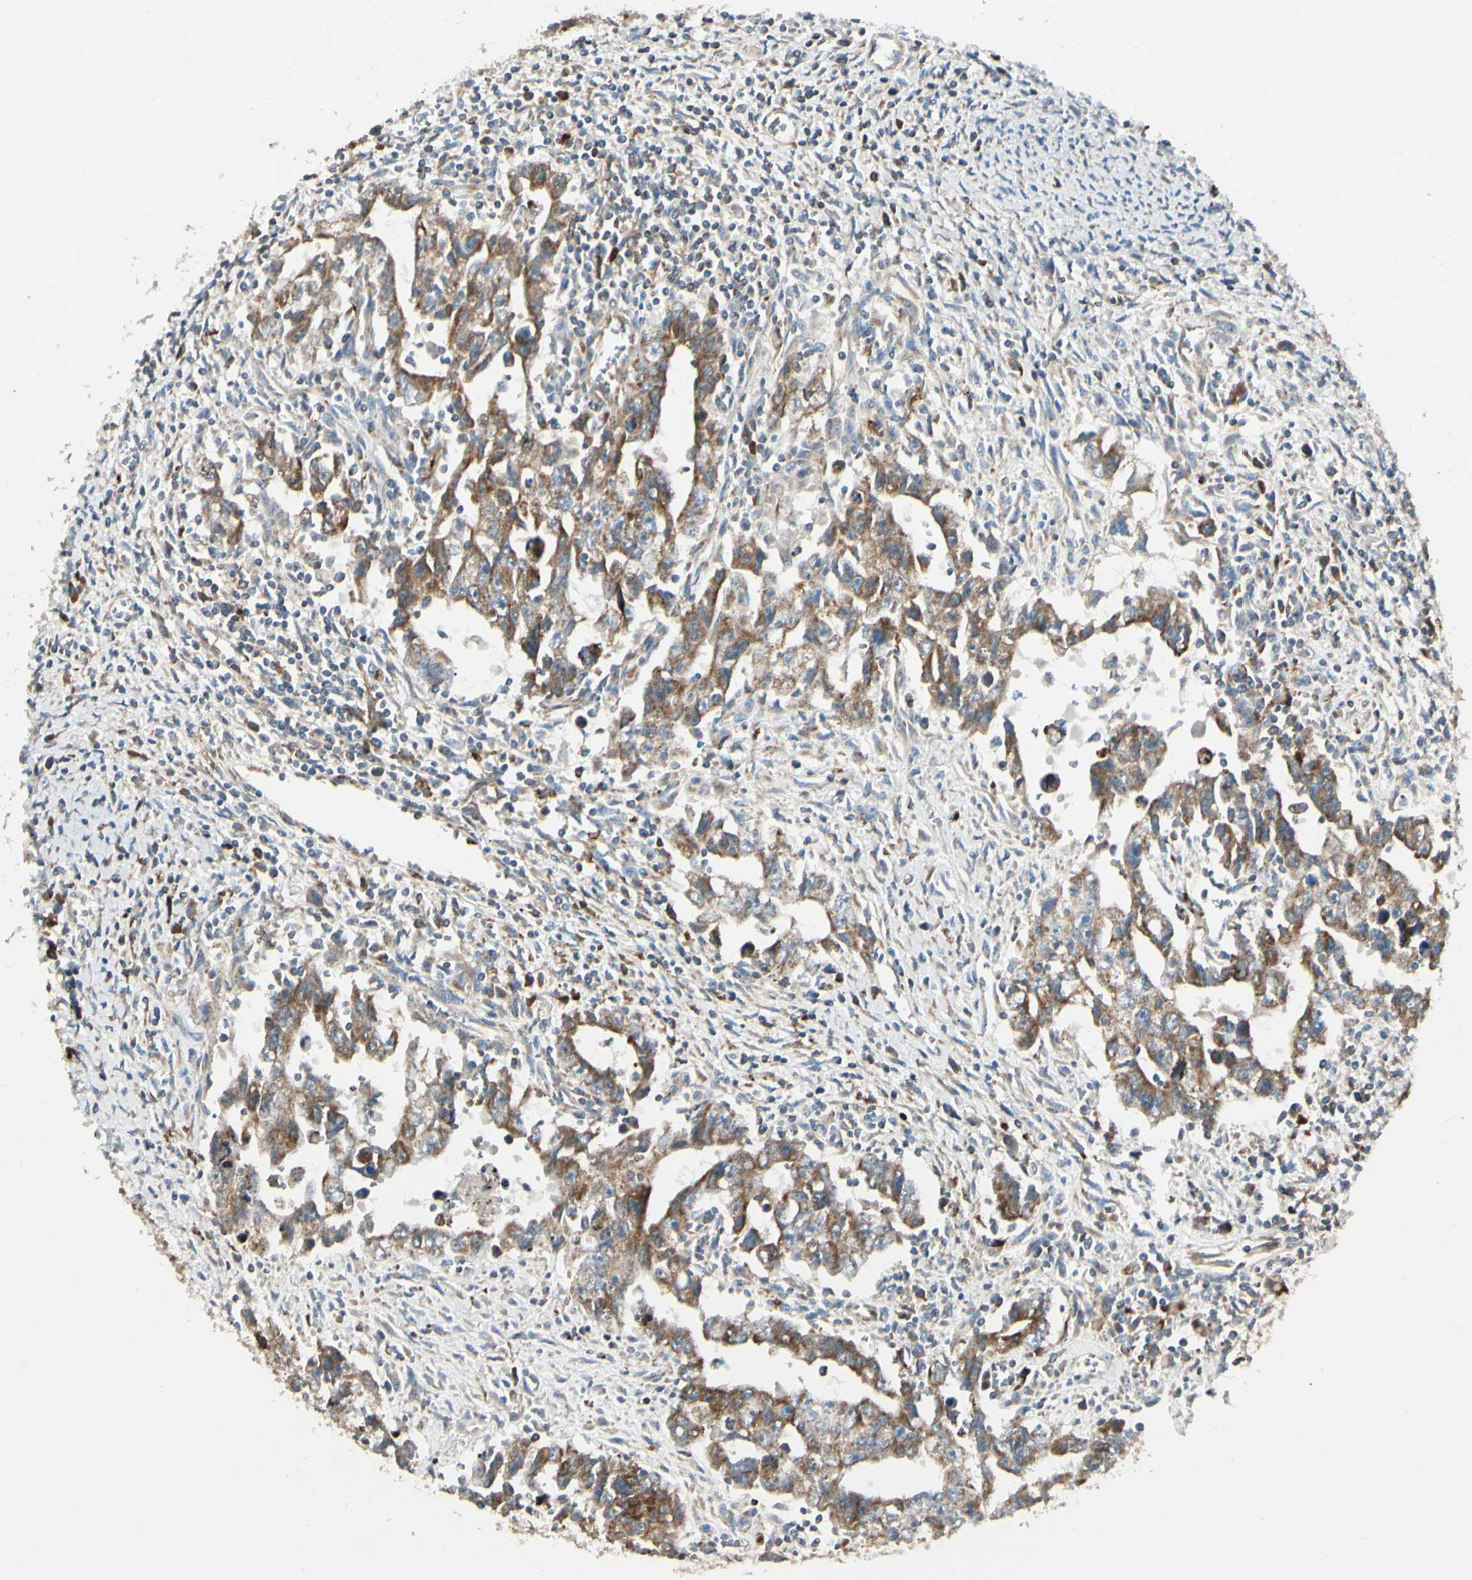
{"staining": {"intensity": "moderate", "quantity": ">75%", "location": "cytoplasmic/membranous"}, "tissue": "testis cancer", "cell_type": "Tumor cells", "image_type": "cancer", "snomed": [{"axis": "morphology", "description": "Carcinoma, Embryonal, NOS"}, {"axis": "topography", "description": "Testis"}], "caption": "Embryonal carcinoma (testis) was stained to show a protein in brown. There is medium levels of moderate cytoplasmic/membranous expression in approximately >75% of tumor cells.", "gene": "MRPL9", "patient": {"sex": "male", "age": 28}}